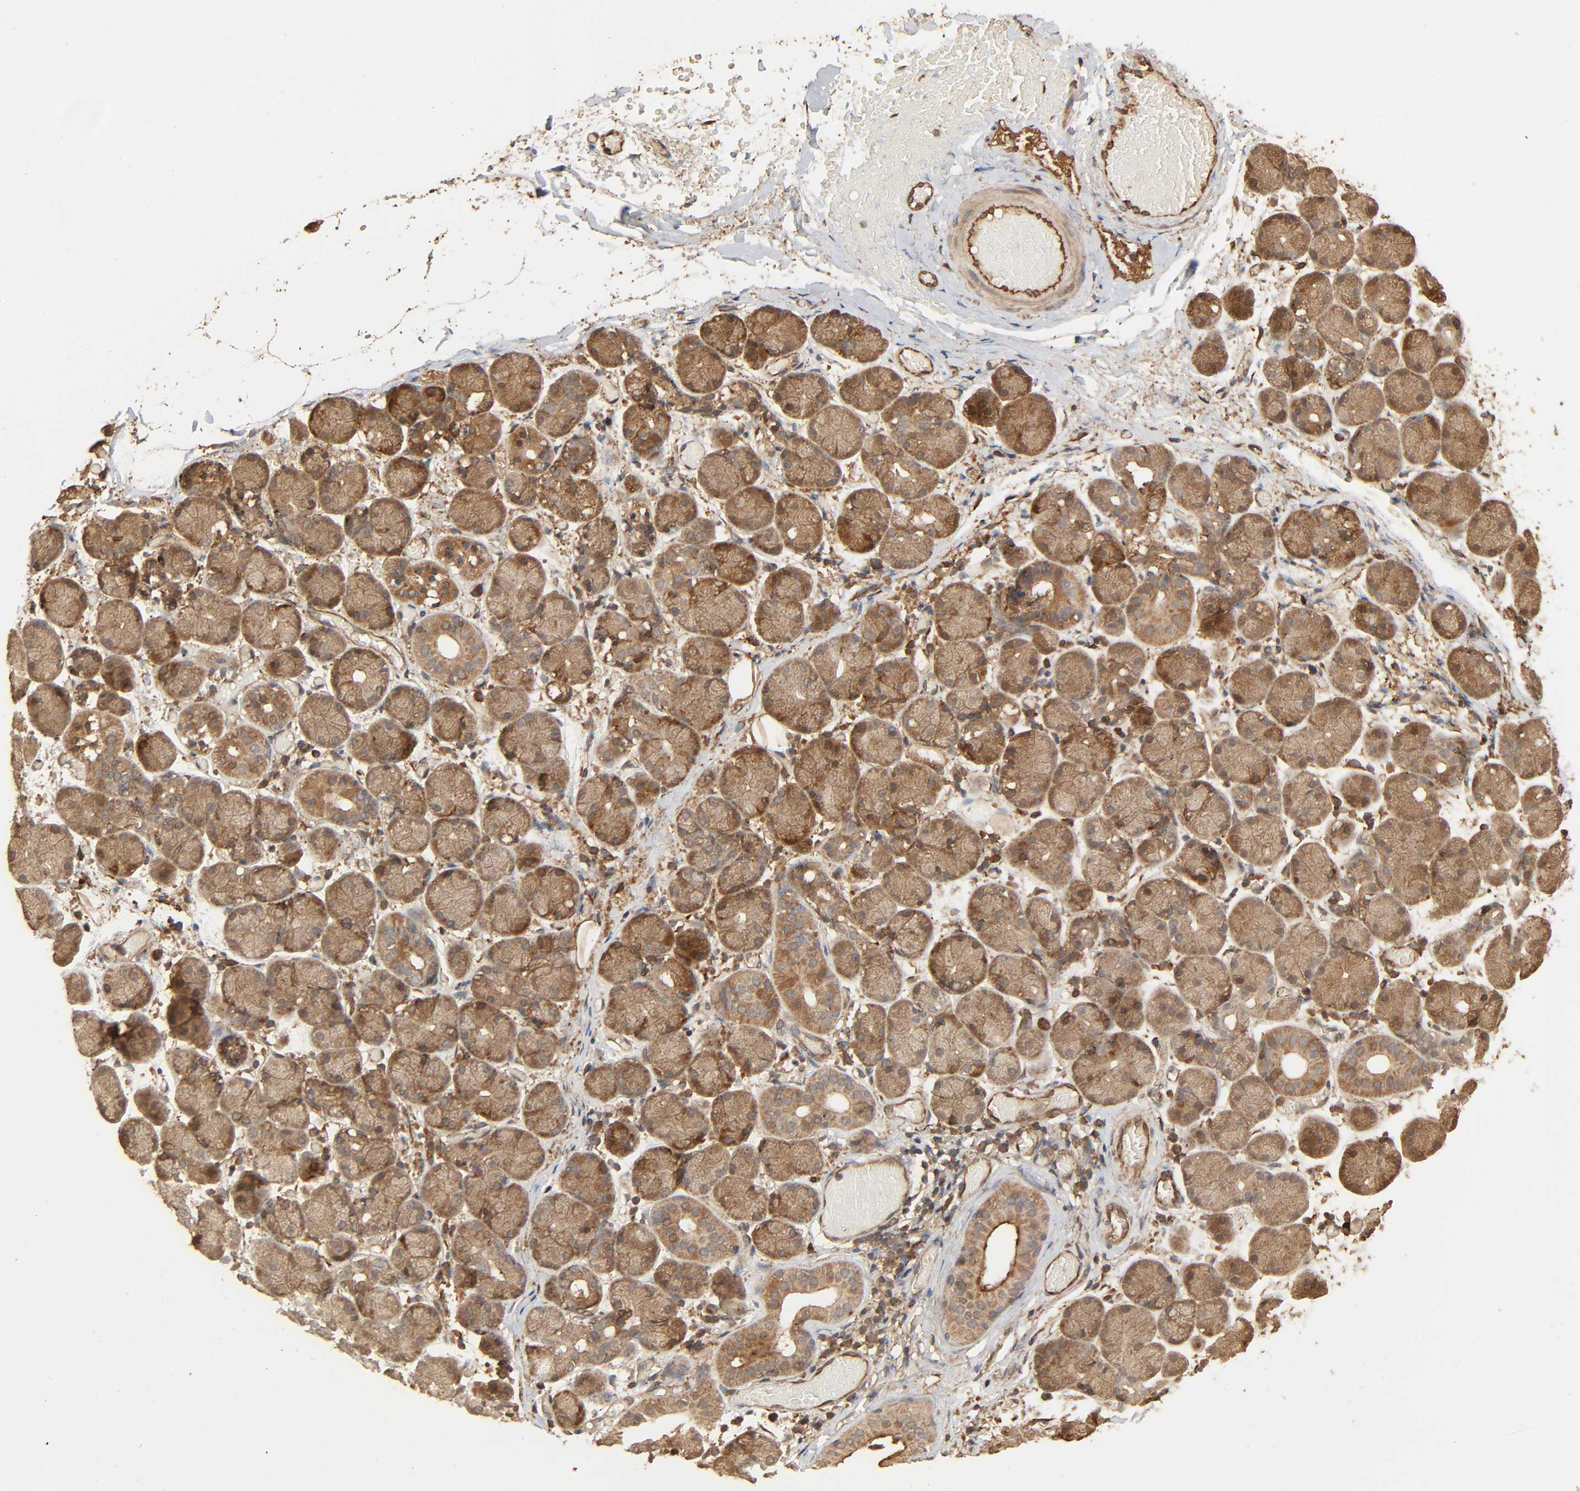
{"staining": {"intensity": "moderate", "quantity": "25%-75%", "location": "cytoplasmic/membranous"}, "tissue": "salivary gland", "cell_type": "Glandular cells", "image_type": "normal", "snomed": [{"axis": "morphology", "description": "Normal tissue, NOS"}, {"axis": "topography", "description": "Salivary gland"}], "caption": "Salivary gland stained with immunohistochemistry (IHC) displays moderate cytoplasmic/membranous expression in approximately 25%-75% of glandular cells.", "gene": "RPS6KA6", "patient": {"sex": "female", "age": 24}}